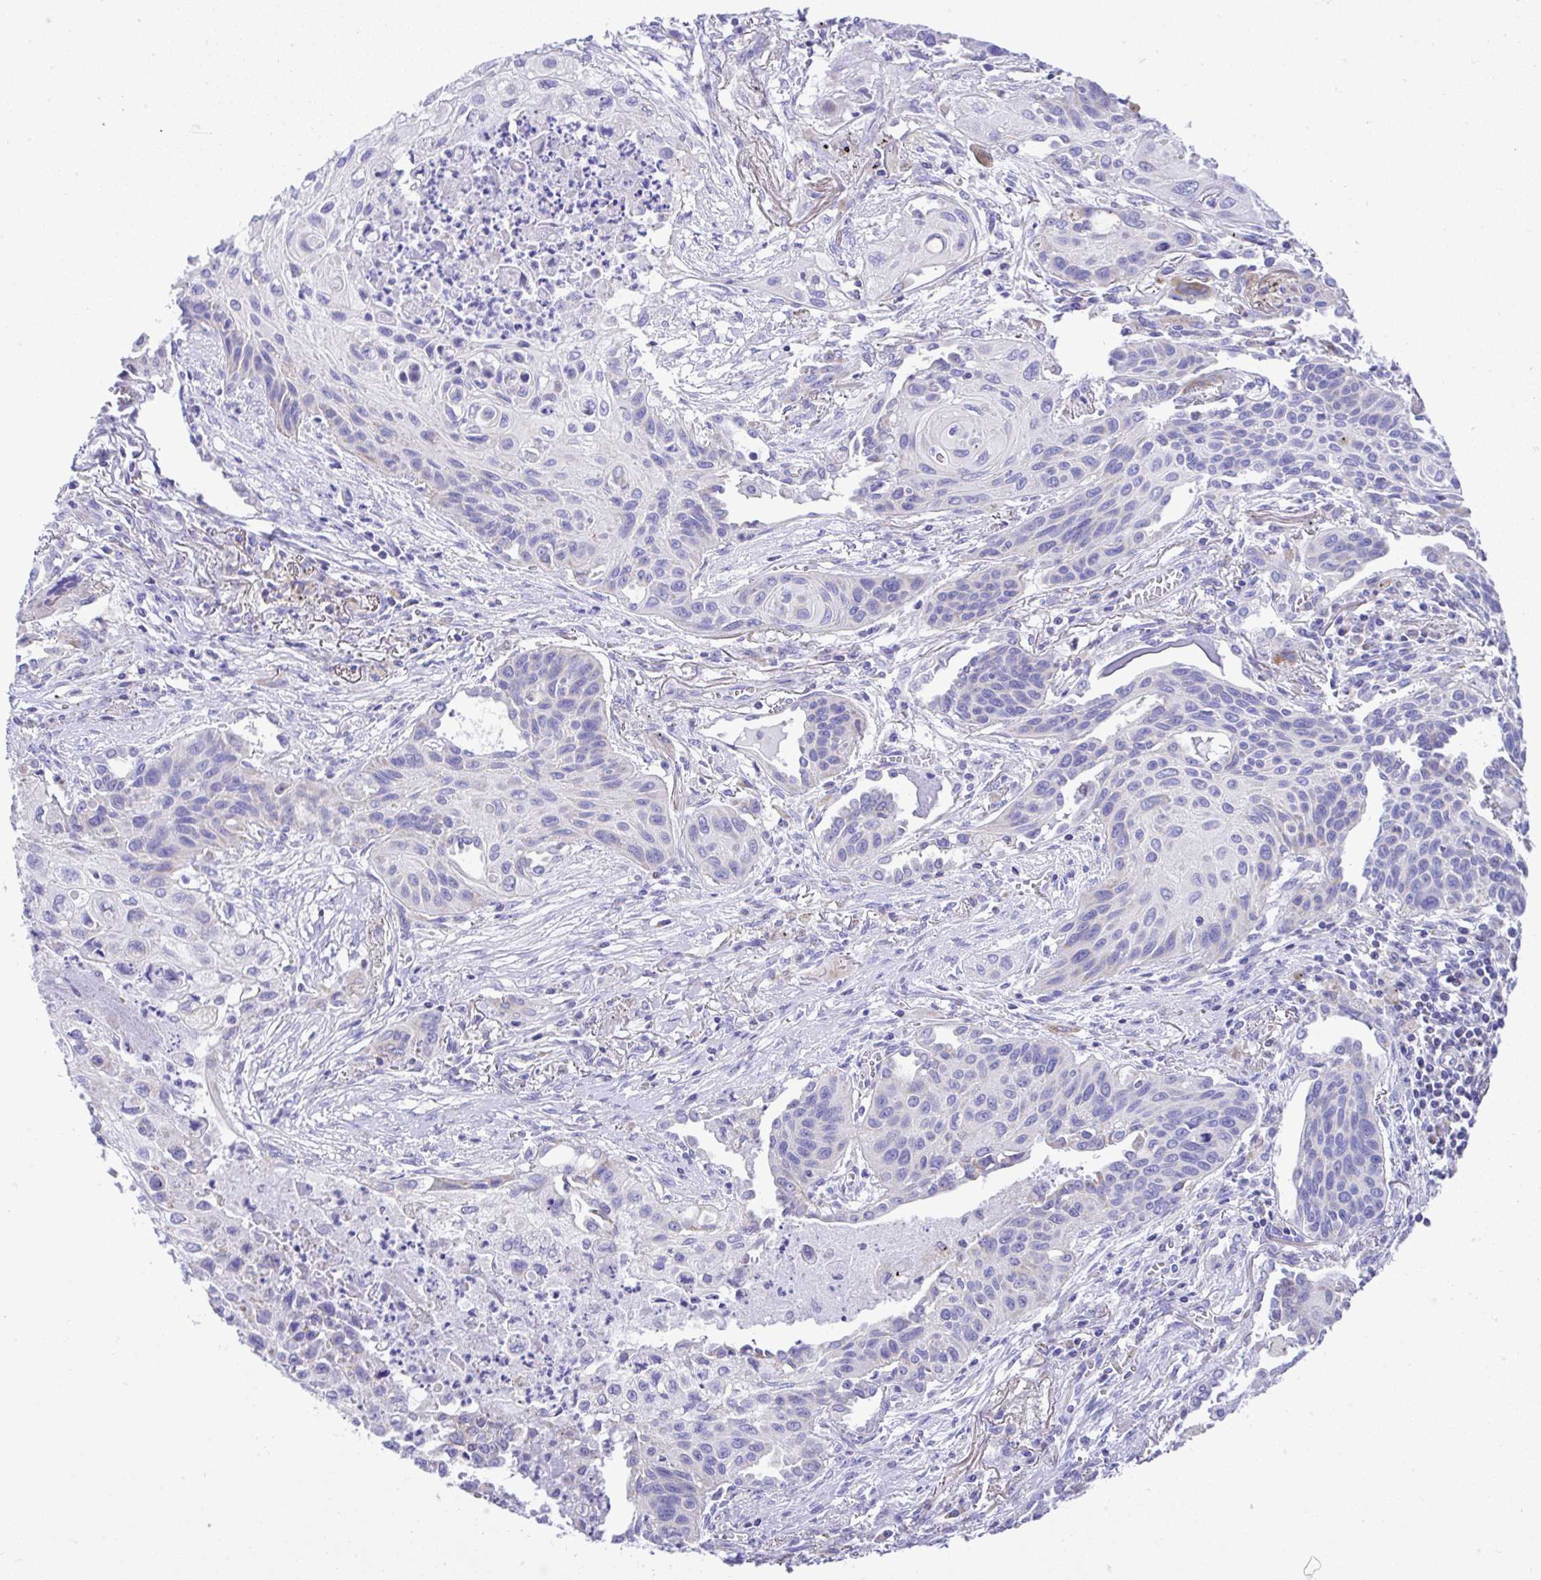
{"staining": {"intensity": "moderate", "quantity": "<25%", "location": "cytoplasmic/membranous"}, "tissue": "lung cancer", "cell_type": "Tumor cells", "image_type": "cancer", "snomed": [{"axis": "morphology", "description": "Squamous cell carcinoma, NOS"}, {"axis": "topography", "description": "Lung"}], "caption": "The histopathology image exhibits a brown stain indicating the presence of a protein in the cytoplasmic/membranous of tumor cells in lung cancer. (brown staining indicates protein expression, while blue staining denotes nuclei).", "gene": "SLC13A1", "patient": {"sex": "male", "age": 71}}